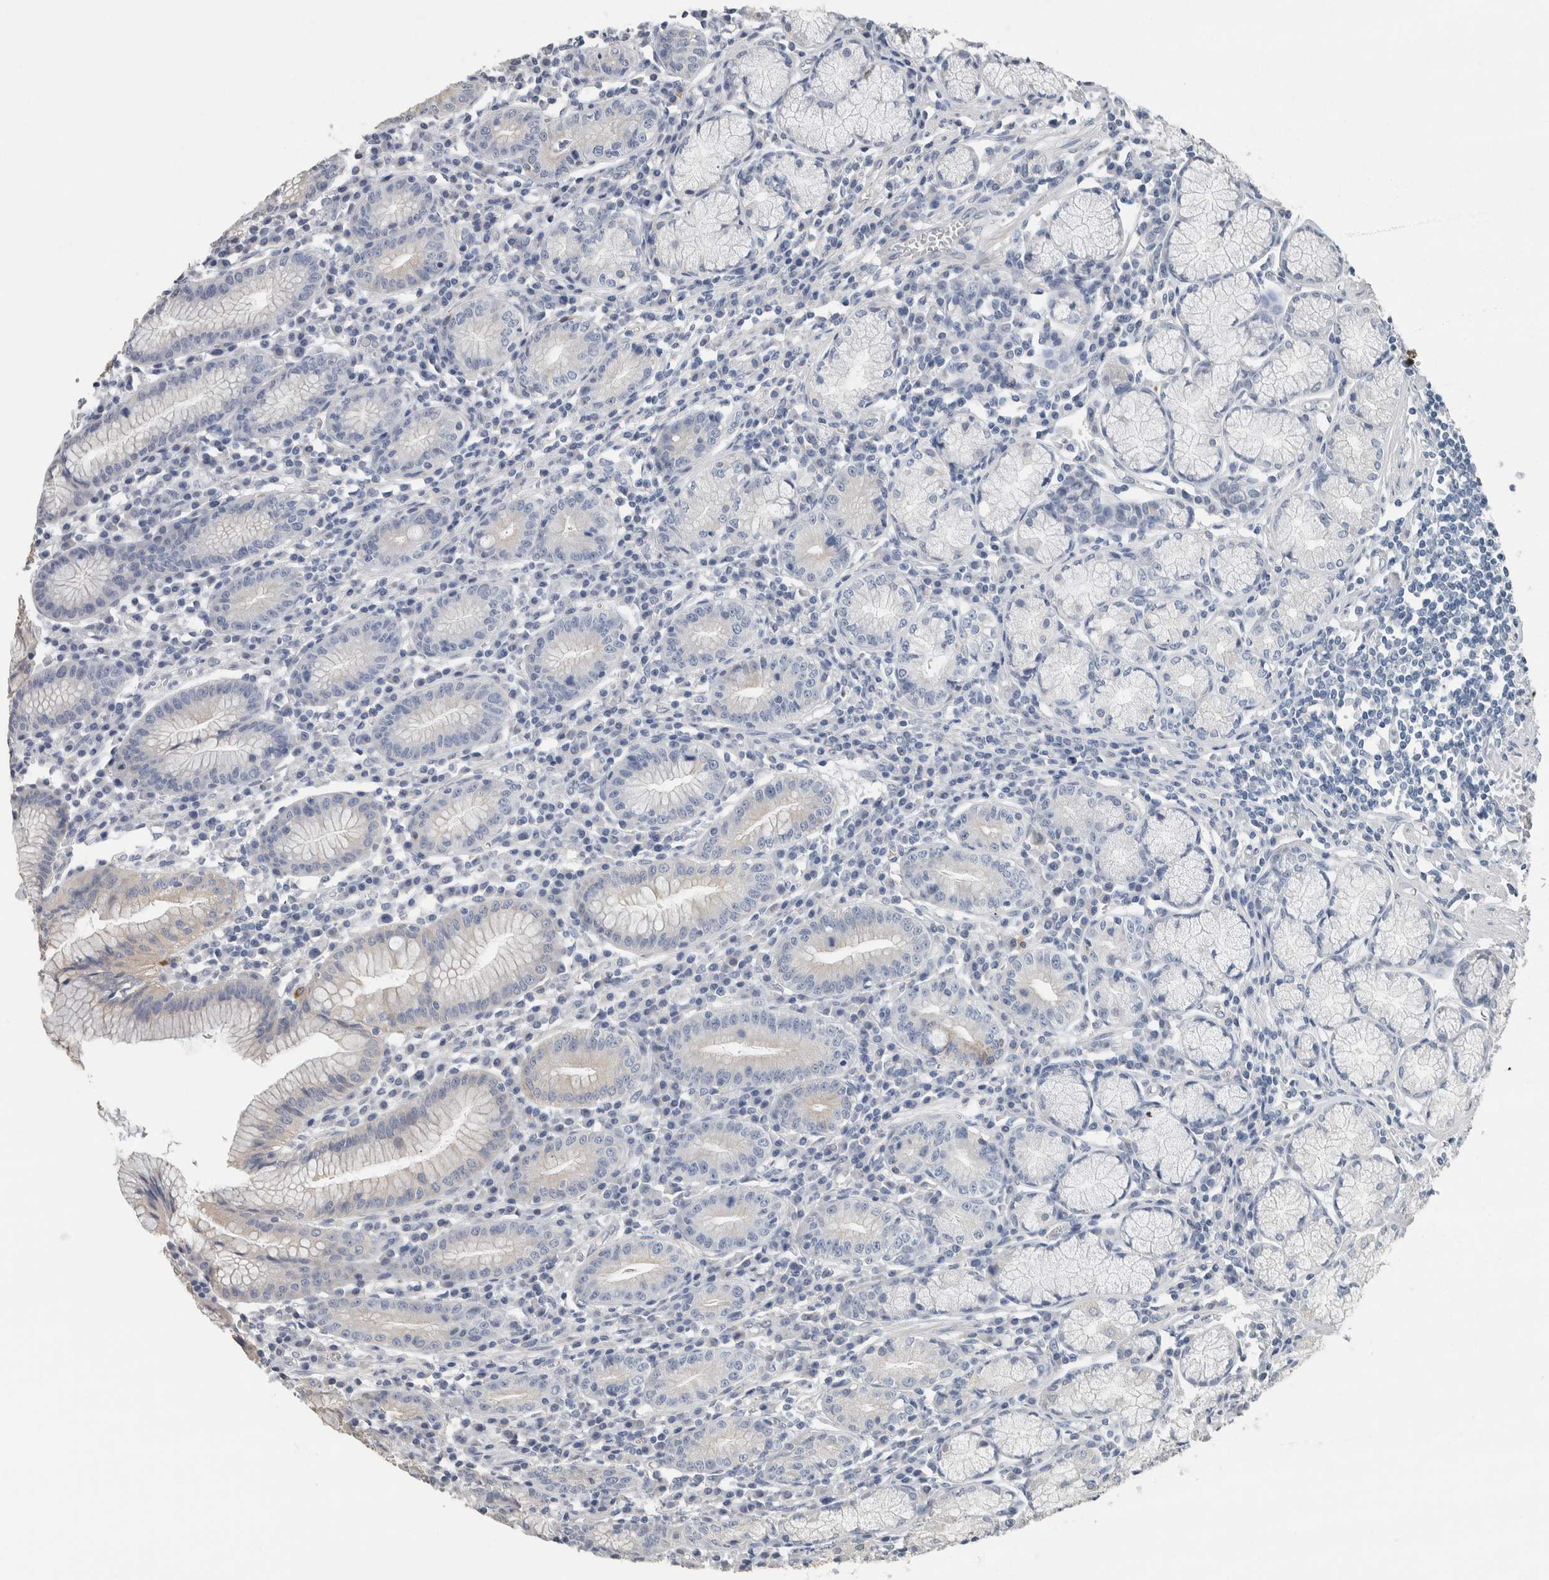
{"staining": {"intensity": "weak", "quantity": "<25%", "location": "cytoplasmic/membranous"}, "tissue": "stomach", "cell_type": "Glandular cells", "image_type": "normal", "snomed": [{"axis": "morphology", "description": "Normal tissue, NOS"}, {"axis": "topography", "description": "Stomach"}], "caption": "DAB (3,3'-diaminobenzidine) immunohistochemical staining of normal stomach shows no significant positivity in glandular cells. (Immunohistochemistry, brightfield microscopy, high magnification).", "gene": "NEFM", "patient": {"sex": "male", "age": 55}}